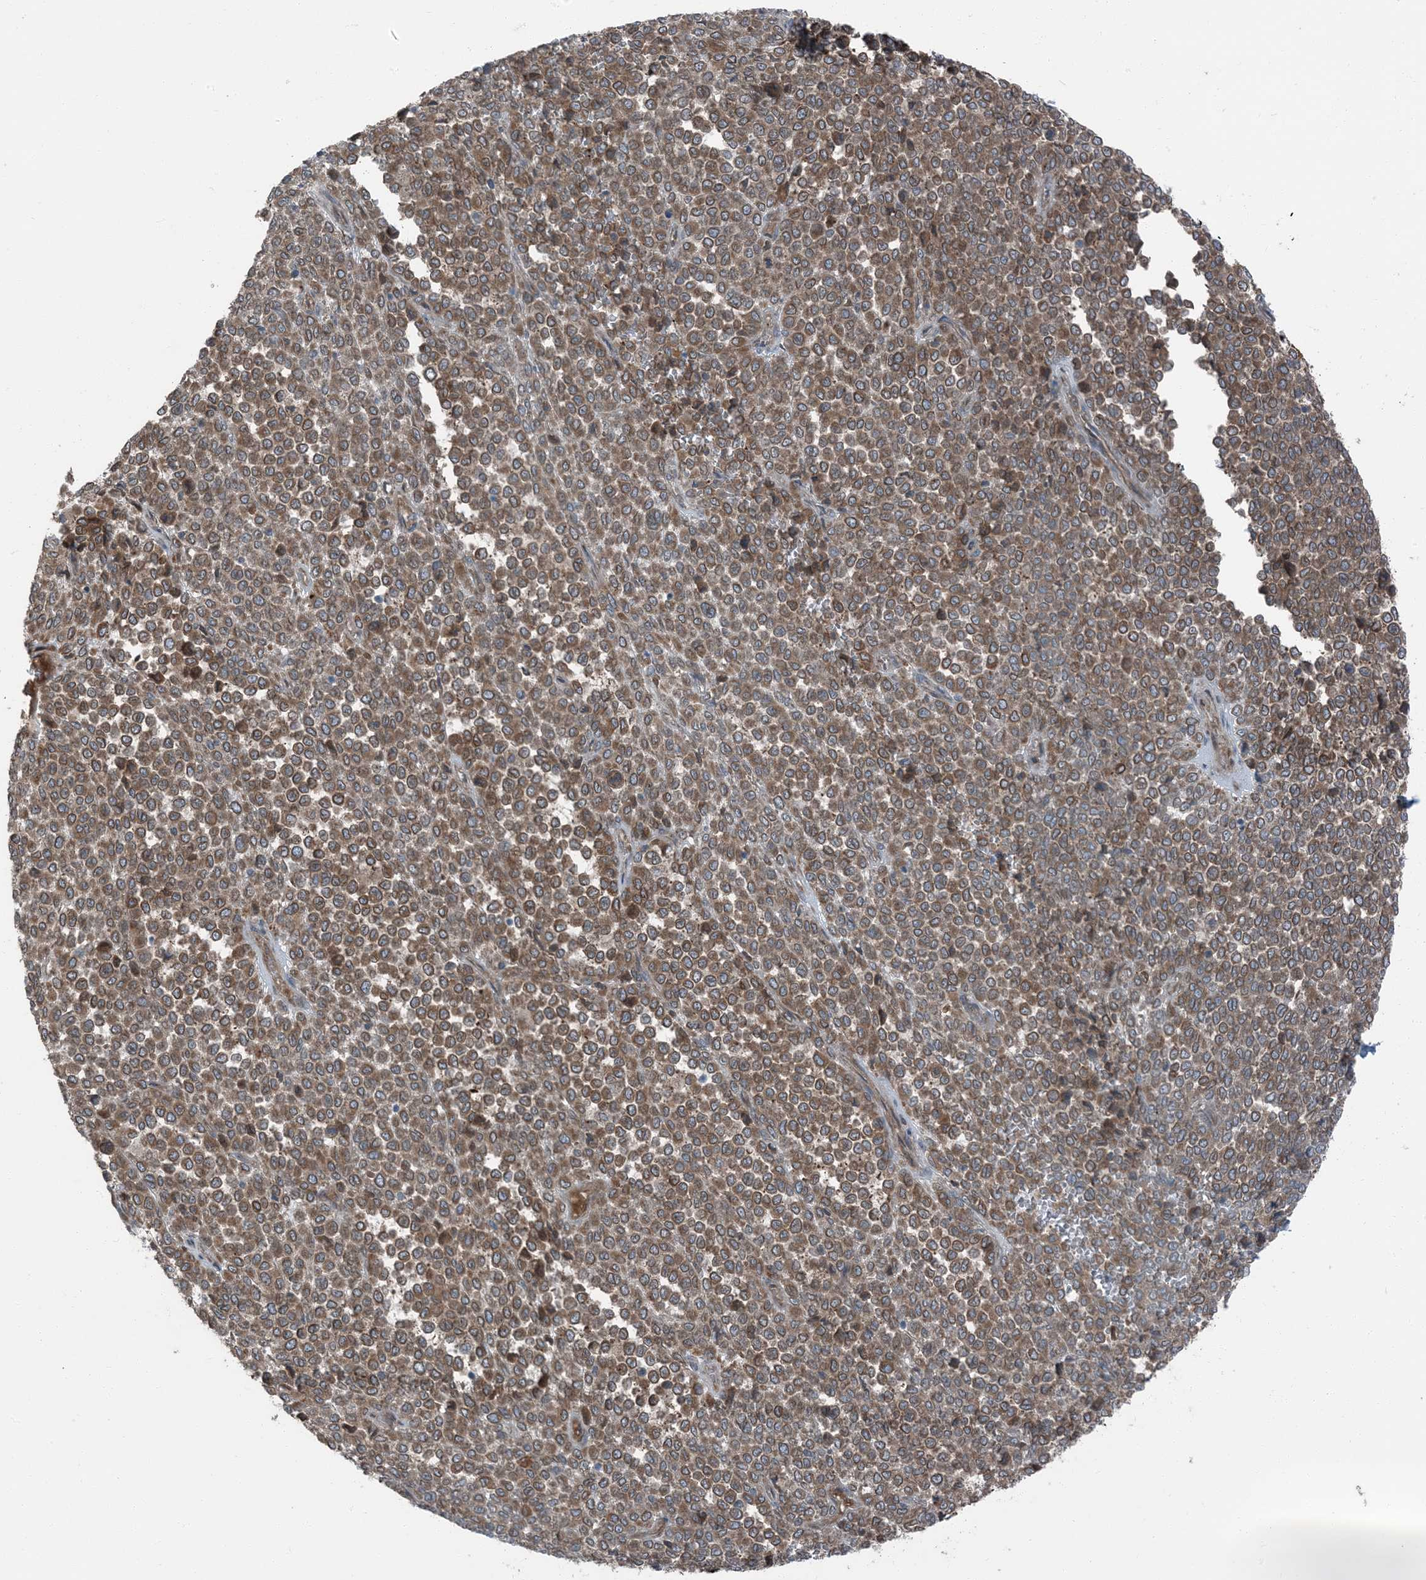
{"staining": {"intensity": "moderate", "quantity": ">75%", "location": "cytoplasmic/membranous"}, "tissue": "melanoma", "cell_type": "Tumor cells", "image_type": "cancer", "snomed": [{"axis": "morphology", "description": "Malignant melanoma, Metastatic site"}, {"axis": "topography", "description": "Pancreas"}], "caption": "High-magnification brightfield microscopy of malignant melanoma (metastatic site) stained with DAB (brown) and counterstained with hematoxylin (blue). tumor cells exhibit moderate cytoplasmic/membranous expression is appreciated in about>75% of cells. (Stains: DAB in brown, nuclei in blue, Microscopy: brightfield microscopy at high magnification).", "gene": "RAB3GAP1", "patient": {"sex": "female", "age": 30}}